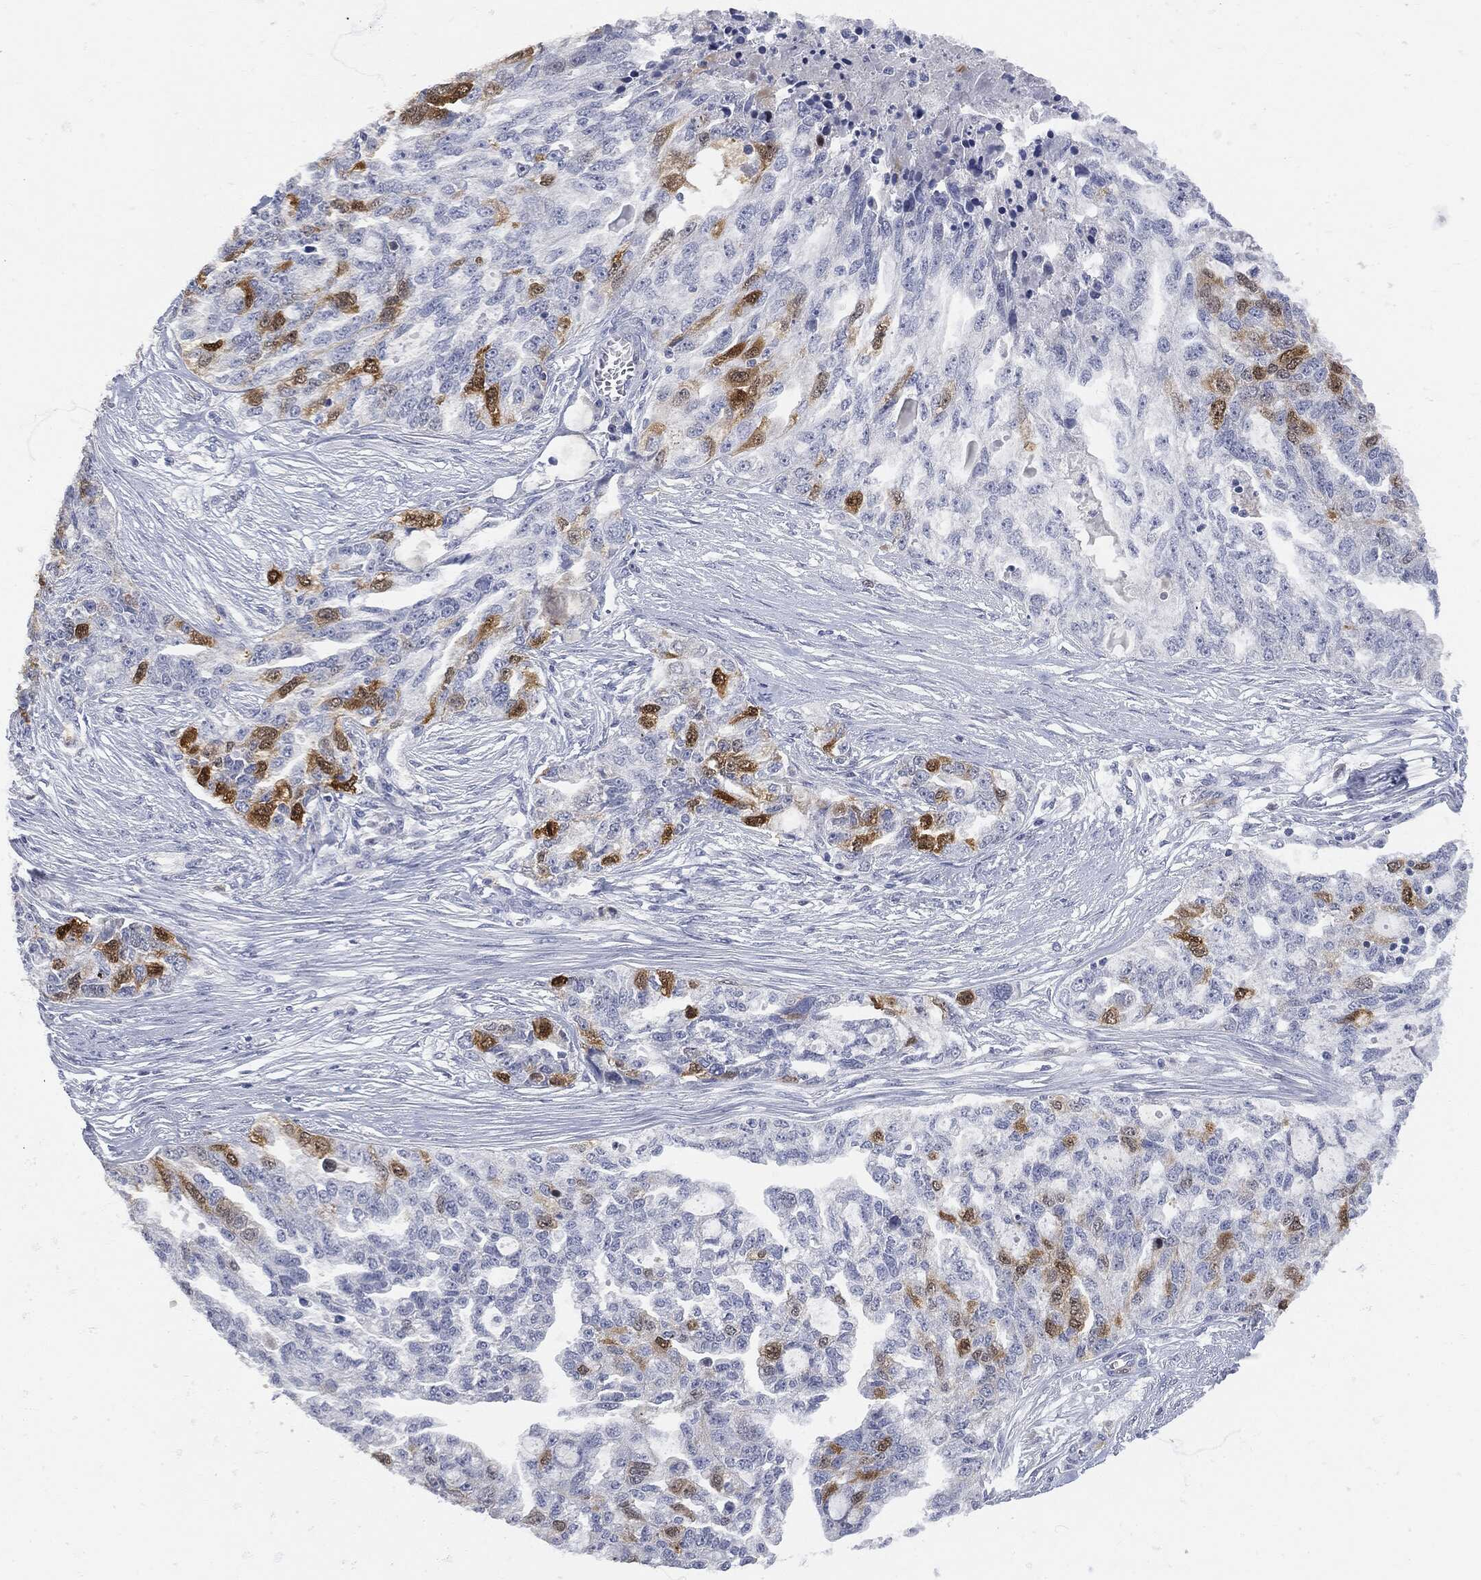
{"staining": {"intensity": "strong", "quantity": "25%-75%", "location": "cytoplasmic/membranous"}, "tissue": "ovarian cancer", "cell_type": "Tumor cells", "image_type": "cancer", "snomed": [{"axis": "morphology", "description": "Cystadenocarcinoma, serous, NOS"}, {"axis": "topography", "description": "Ovary"}], "caption": "Ovarian cancer (serous cystadenocarcinoma) stained with immunohistochemistry (IHC) reveals strong cytoplasmic/membranous expression in about 25%-75% of tumor cells.", "gene": "UBE2C", "patient": {"sex": "female", "age": 51}}